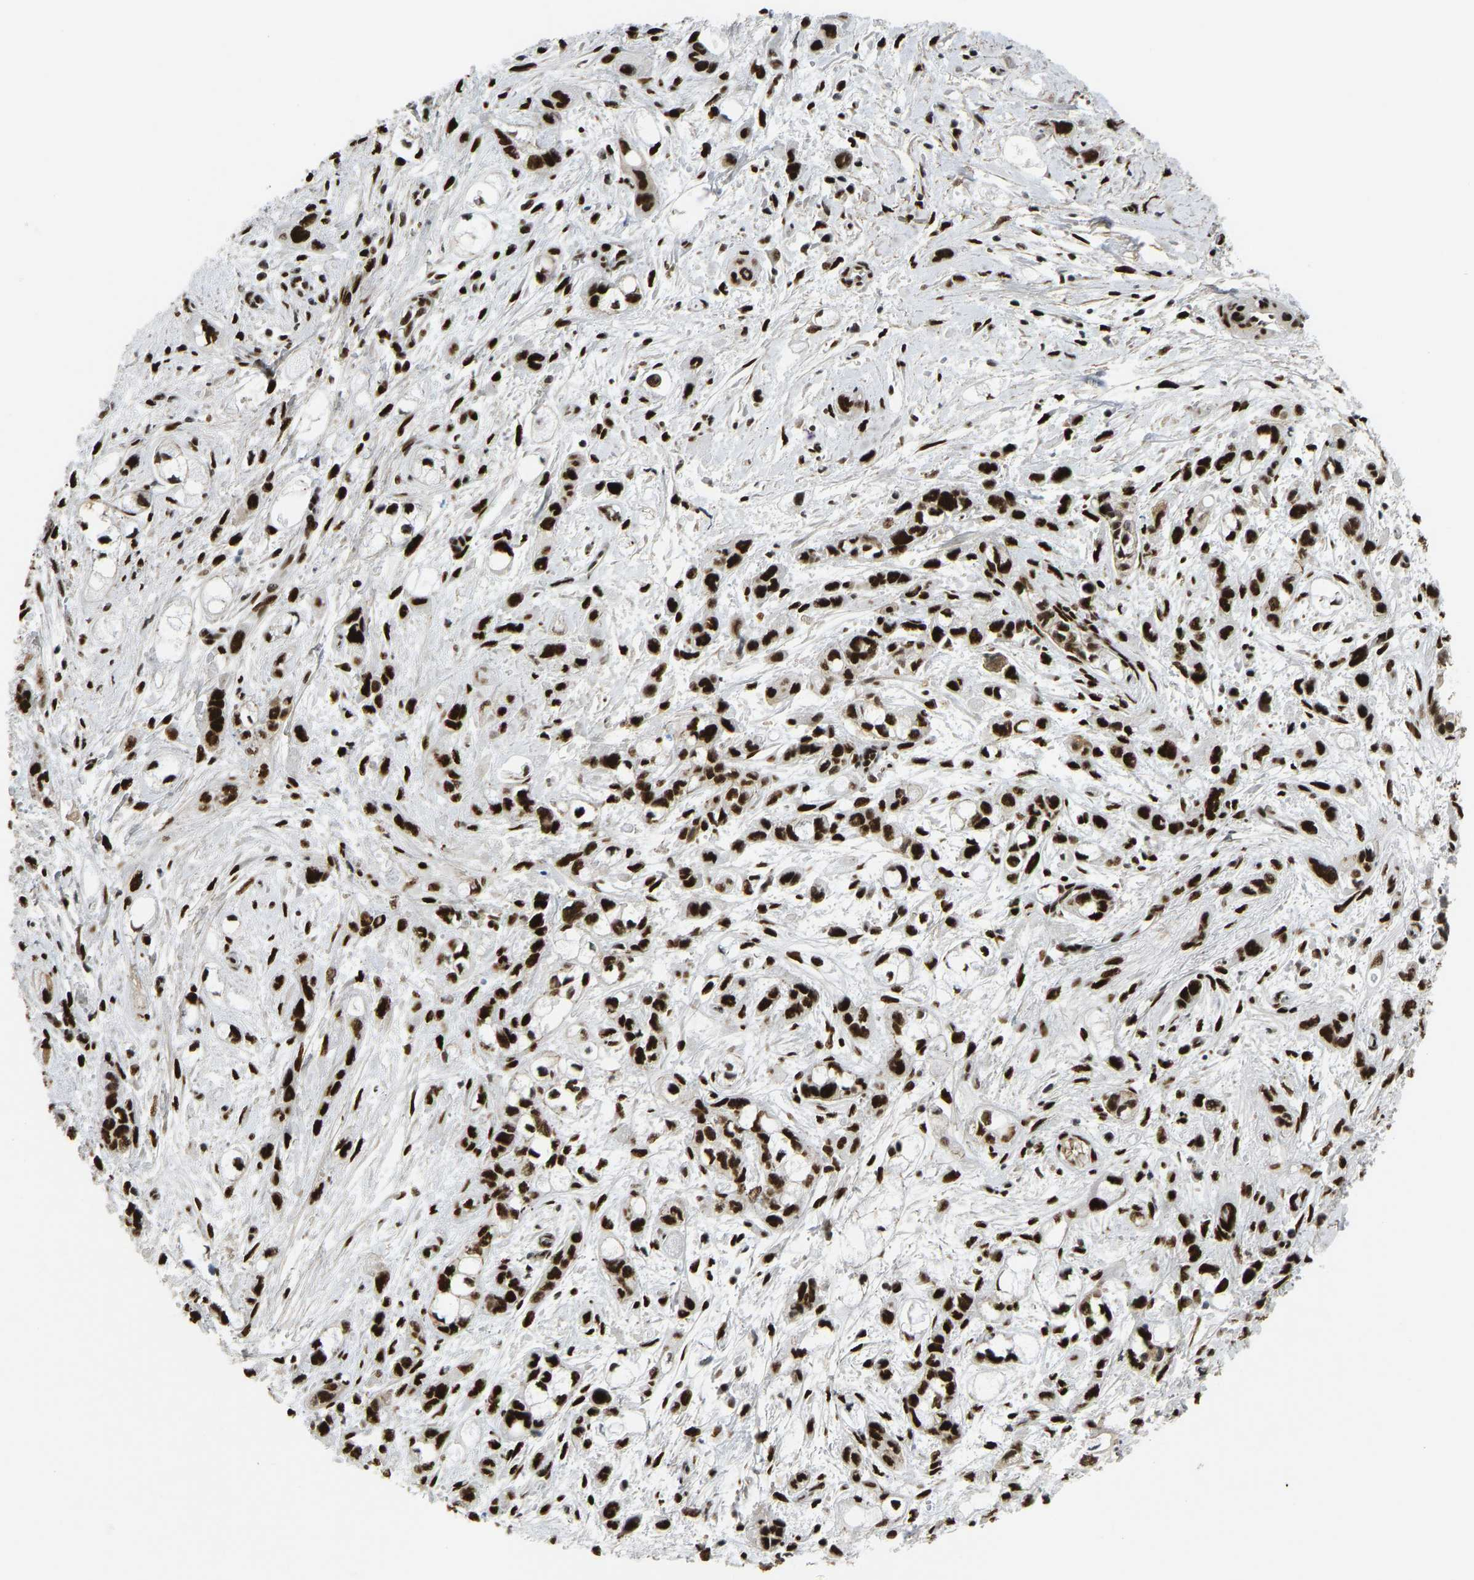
{"staining": {"intensity": "strong", "quantity": ">75%", "location": "nuclear"}, "tissue": "pancreatic cancer", "cell_type": "Tumor cells", "image_type": "cancer", "snomed": [{"axis": "morphology", "description": "Adenocarcinoma, NOS"}, {"axis": "topography", "description": "Pancreas"}], "caption": "Pancreatic adenocarcinoma stained for a protein demonstrates strong nuclear positivity in tumor cells.", "gene": "FOXK1", "patient": {"sex": "male", "age": 74}}